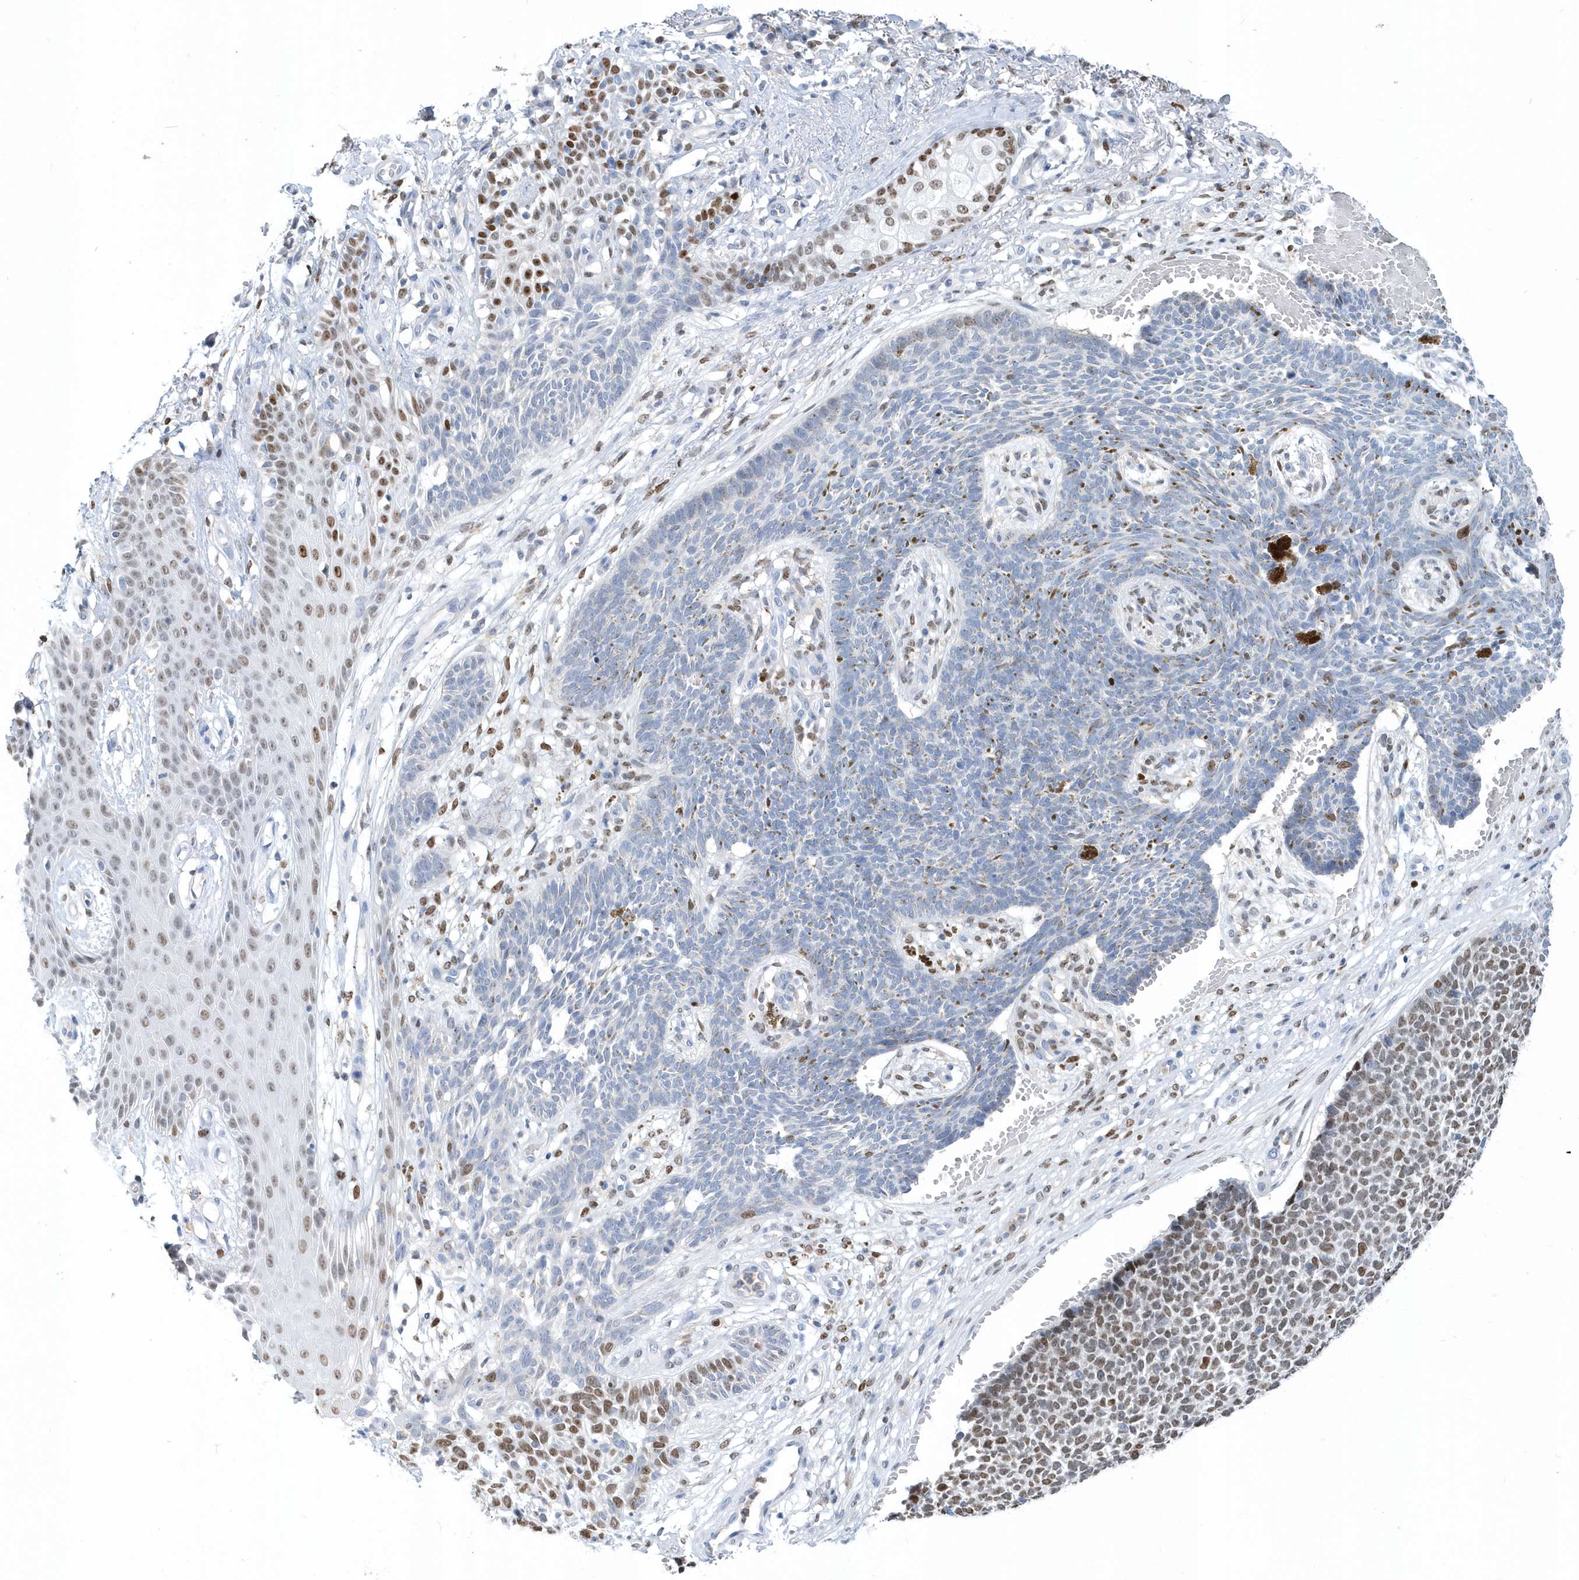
{"staining": {"intensity": "moderate", "quantity": "25%-75%", "location": "nuclear"}, "tissue": "skin cancer", "cell_type": "Tumor cells", "image_type": "cancer", "snomed": [{"axis": "morphology", "description": "Basal cell carcinoma"}, {"axis": "topography", "description": "Skin"}], "caption": "Protein staining exhibits moderate nuclear positivity in approximately 25%-75% of tumor cells in basal cell carcinoma (skin).", "gene": "MACROH2A2", "patient": {"sex": "female", "age": 84}}